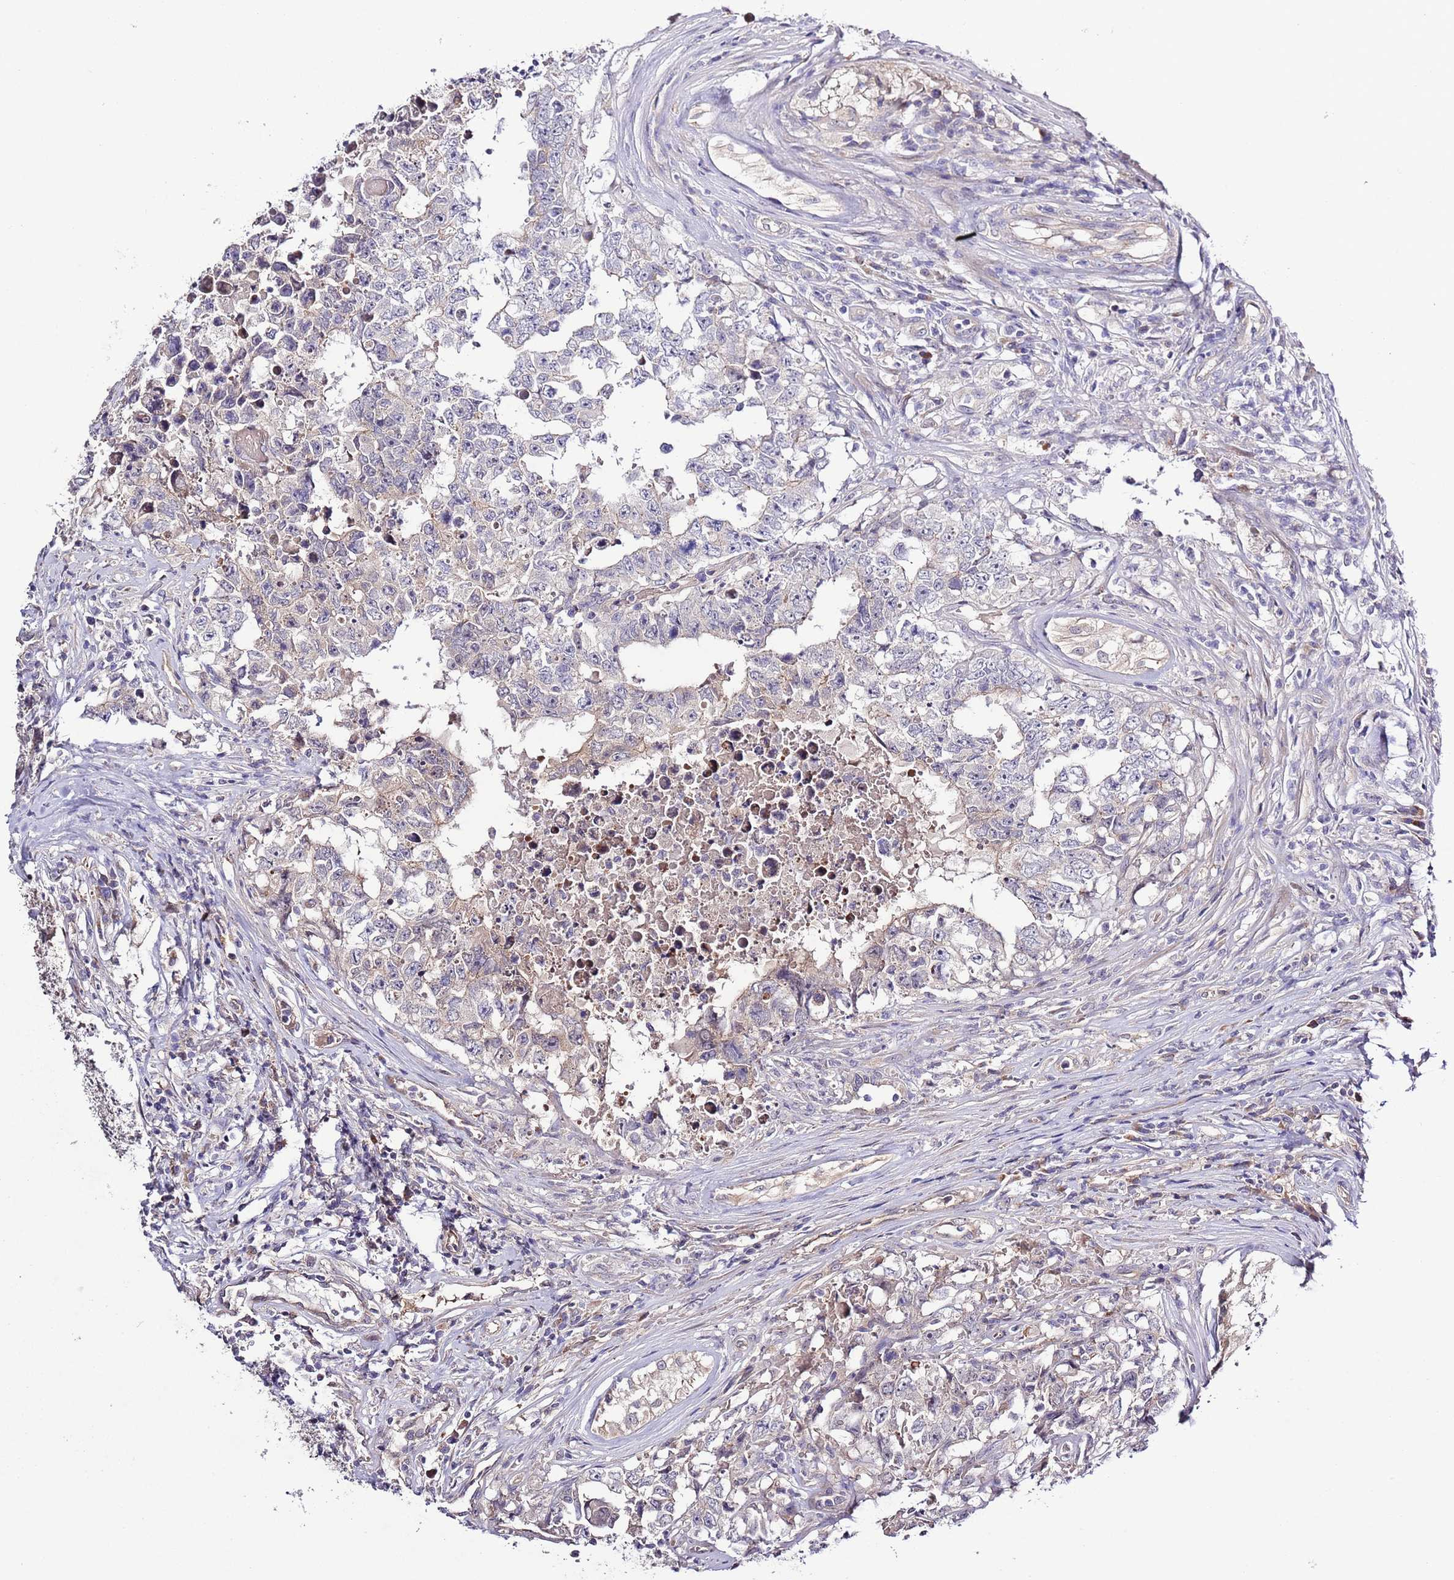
{"staining": {"intensity": "negative", "quantity": "none", "location": "none"}, "tissue": "testis cancer", "cell_type": "Tumor cells", "image_type": "cancer", "snomed": [{"axis": "morphology", "description": "Normal tissue, NOS"}, {"axis": "morphology", "description": "Carcinoma, Embryonal, NOS"}, {"axis": "topography", "description": "Testis"}, {"axis": "topography", "description": "Epididymis"}], "caption": "Immunohistochemical staining of testis cancer displays no significant staining in tumor cells. (IHC, brightfield microscopy, high magnification).", "gene": "LIPJ", "patient": {"sex": "male", "age": 25}}